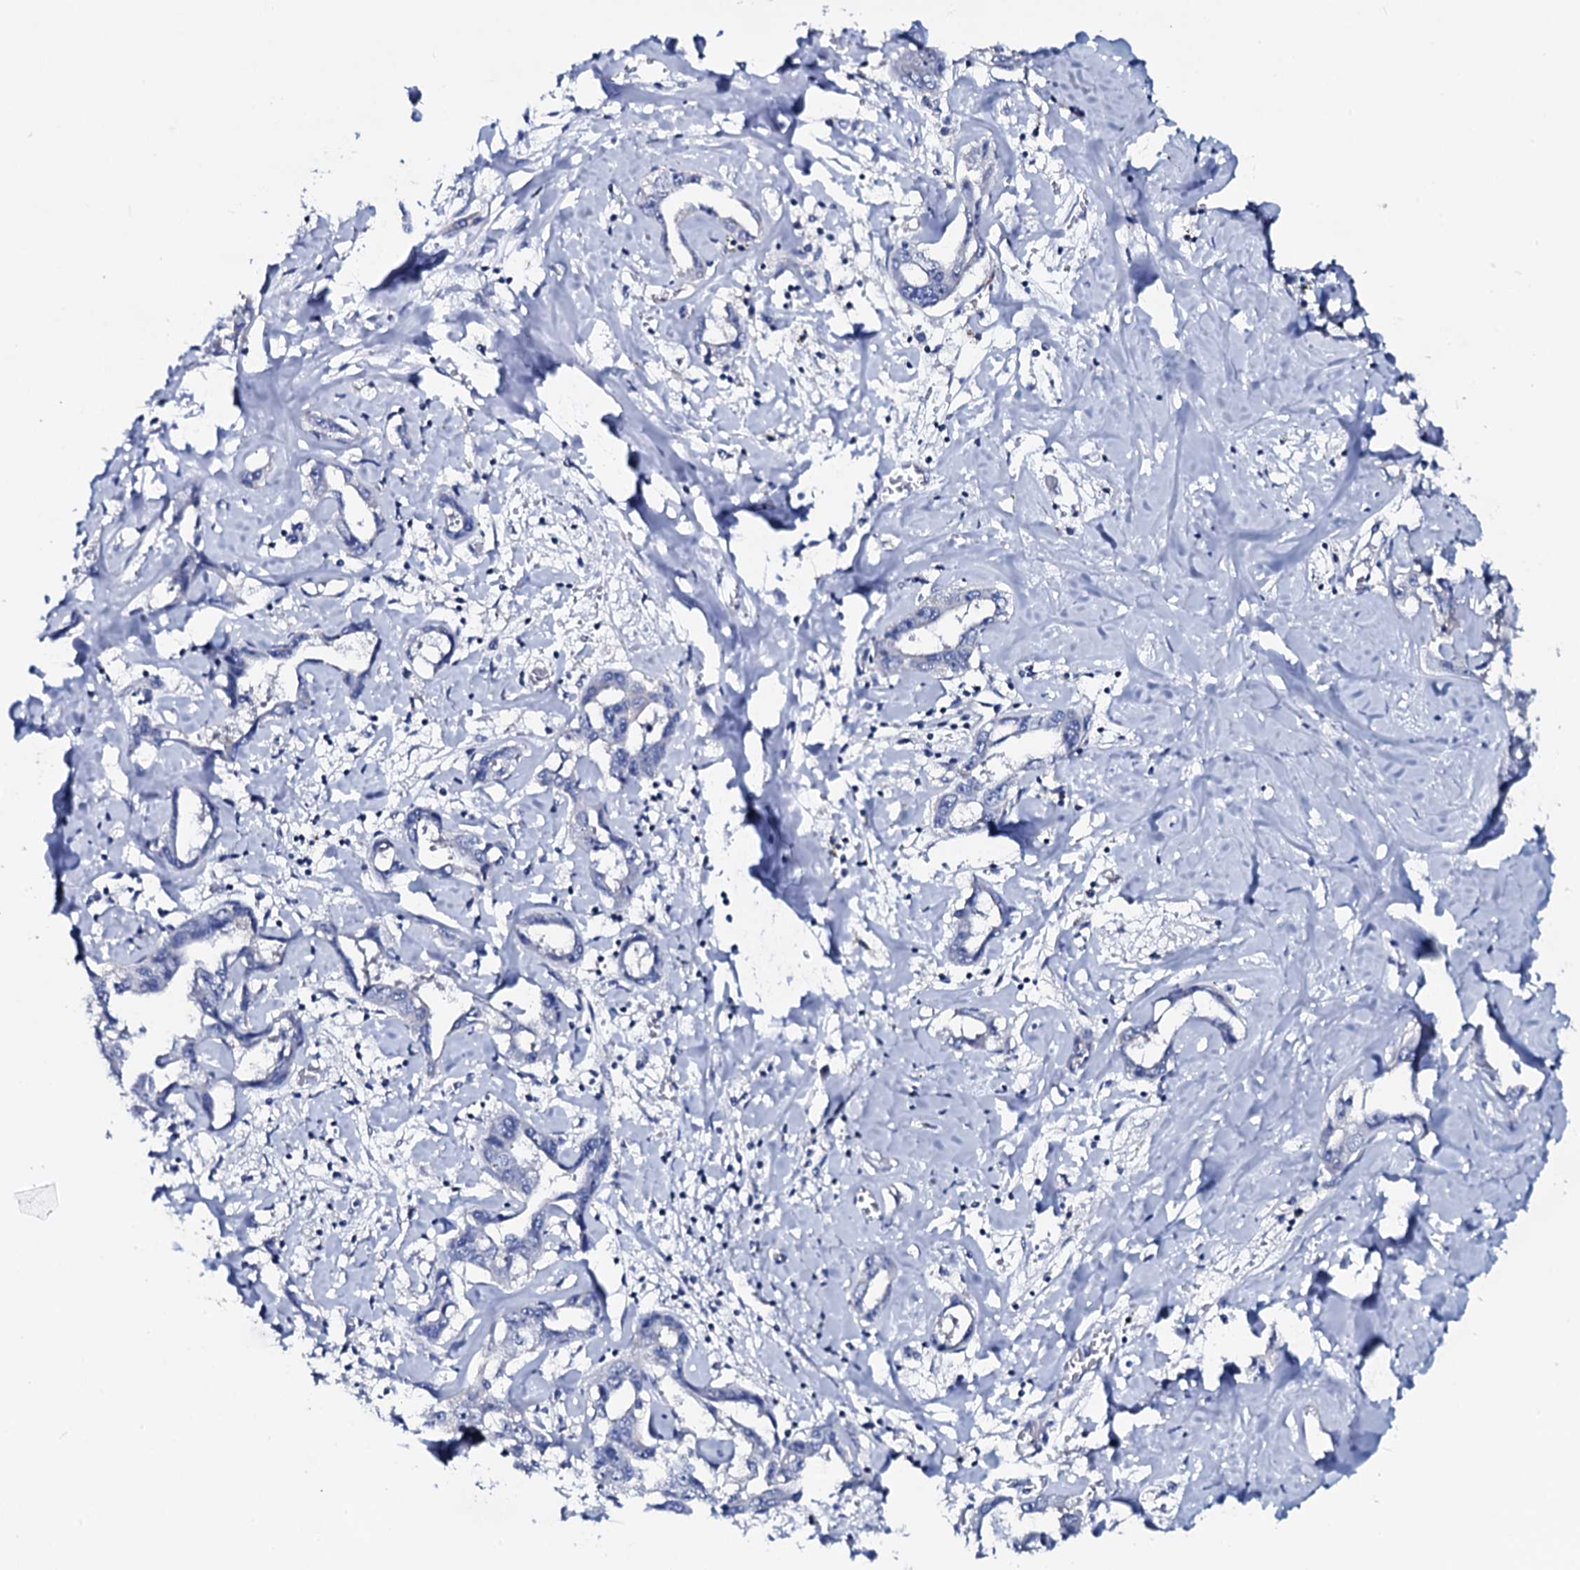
{"staining": {"intensity": "negative", "quantity": "none", "location": "none"}, "tissue": "liver cancer", "cell_type": "Tumor cells", "image_type": "cancer", "snomed": [{"axis": "morphology", "description": "Cholangiocarcinoma"}, {"axis": "topography", "description": "Liver"}], "caption": "This is a micrograph of IHC staining of liver cancer (cholangiocarcinoma), which shows no positivity in tumor cells. The staining was performed using DAB to visualize the protein expression in brown, while the nuclei were stained in blue with hematoxylin (Magnification: 20x).", "gene": "GYS2", "patient": {"sex": "male", "age": 59}}